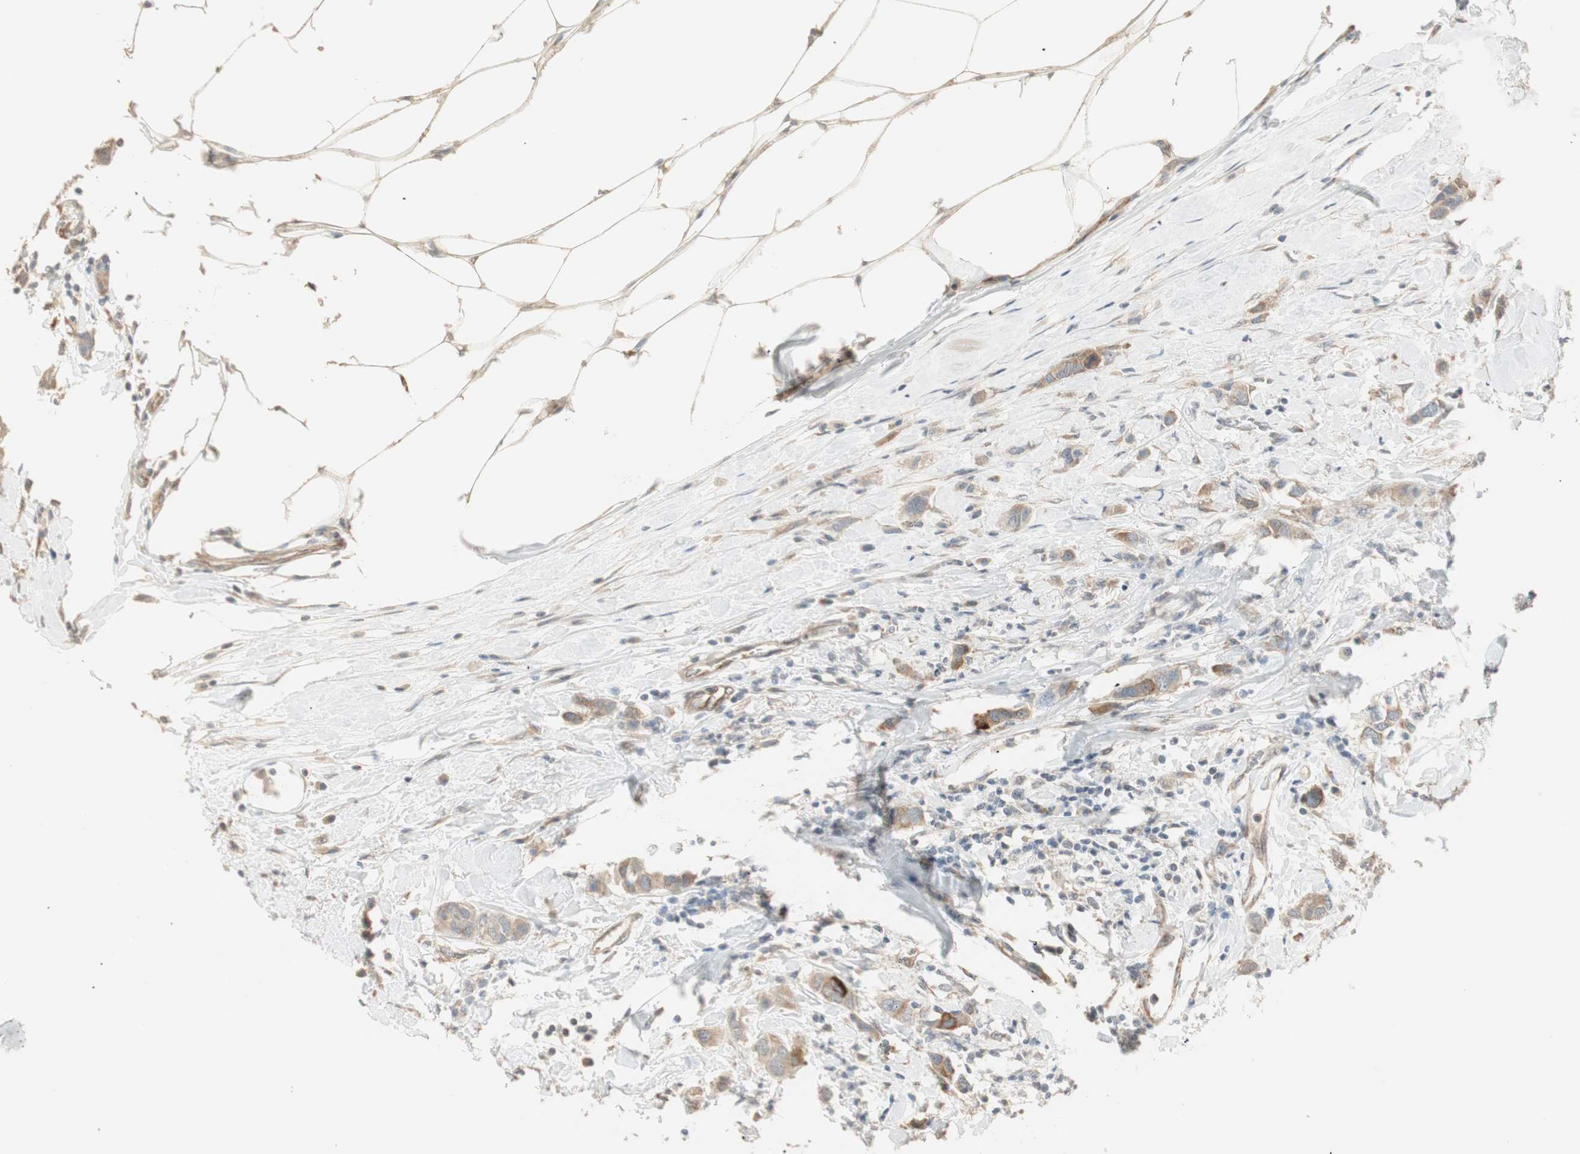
{"staining": {"intensity": "weak", "quantity": ">75%", "location": "cytoplasmic/membranous"}, "tissue": "breast cancer", "cell_type": "Tumor cells", "image_type": "cancer", "snomed": [{"axis": "morphology", "description": "Duct carcinoma"}, {"axis": "topography", "description": "Breast"}], "caption": "Immunohistochemical staining of human breast cancer demonstrates low levels of weak cytoplasmic/membranous expression in approximately >75% of tumor cells.", "gene": "TASOR", "patient": {"sex": "female", "age": 50}}